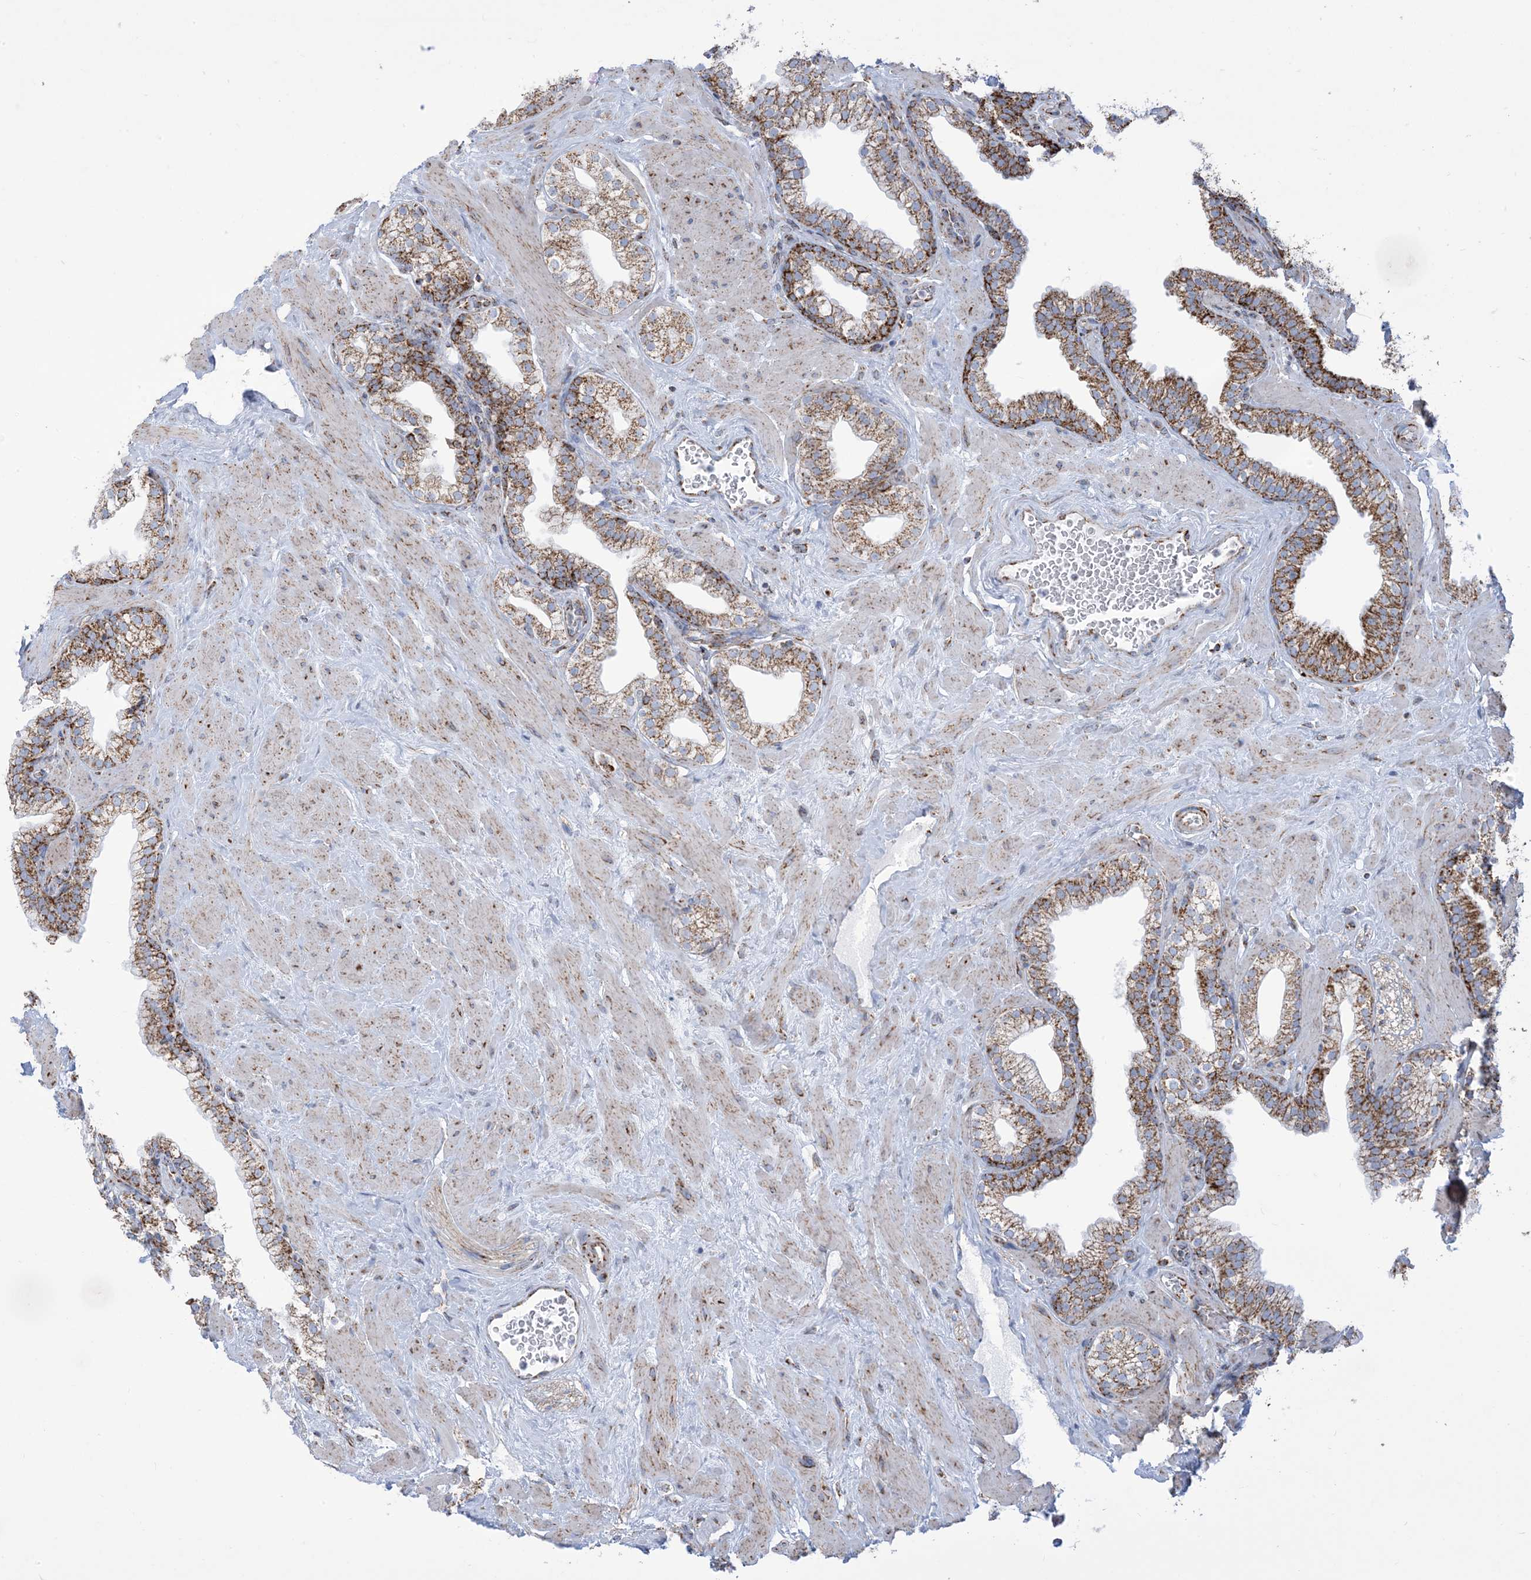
{"staining": {"intensity": "moderate", "quantity": ">75%", "location": "cytoplasmic/membranous"}, "tissue": "prostate", "cell_type": "Glandular cells", "image_type": "normal", "snomed": [{"axis": "morphology", "description": "Normal tissue, NOS"}, {"axis": "morphology", "description": "Urothelial carcinoma, Low grade"}, {"axis": "topography", "description": "Urinary bladder"}, {"axis": "topography", "description": "Prostate"}], "caption": "High-power microscopy captured an immunohistochemistry (IHC) photomicrograph of benign prostate, revealing moderate cytoplasmic/membranous expression in about >75% of glandular cells.", "gene": "SAMM50", "patient": {"sex": "male", "age": 60}}